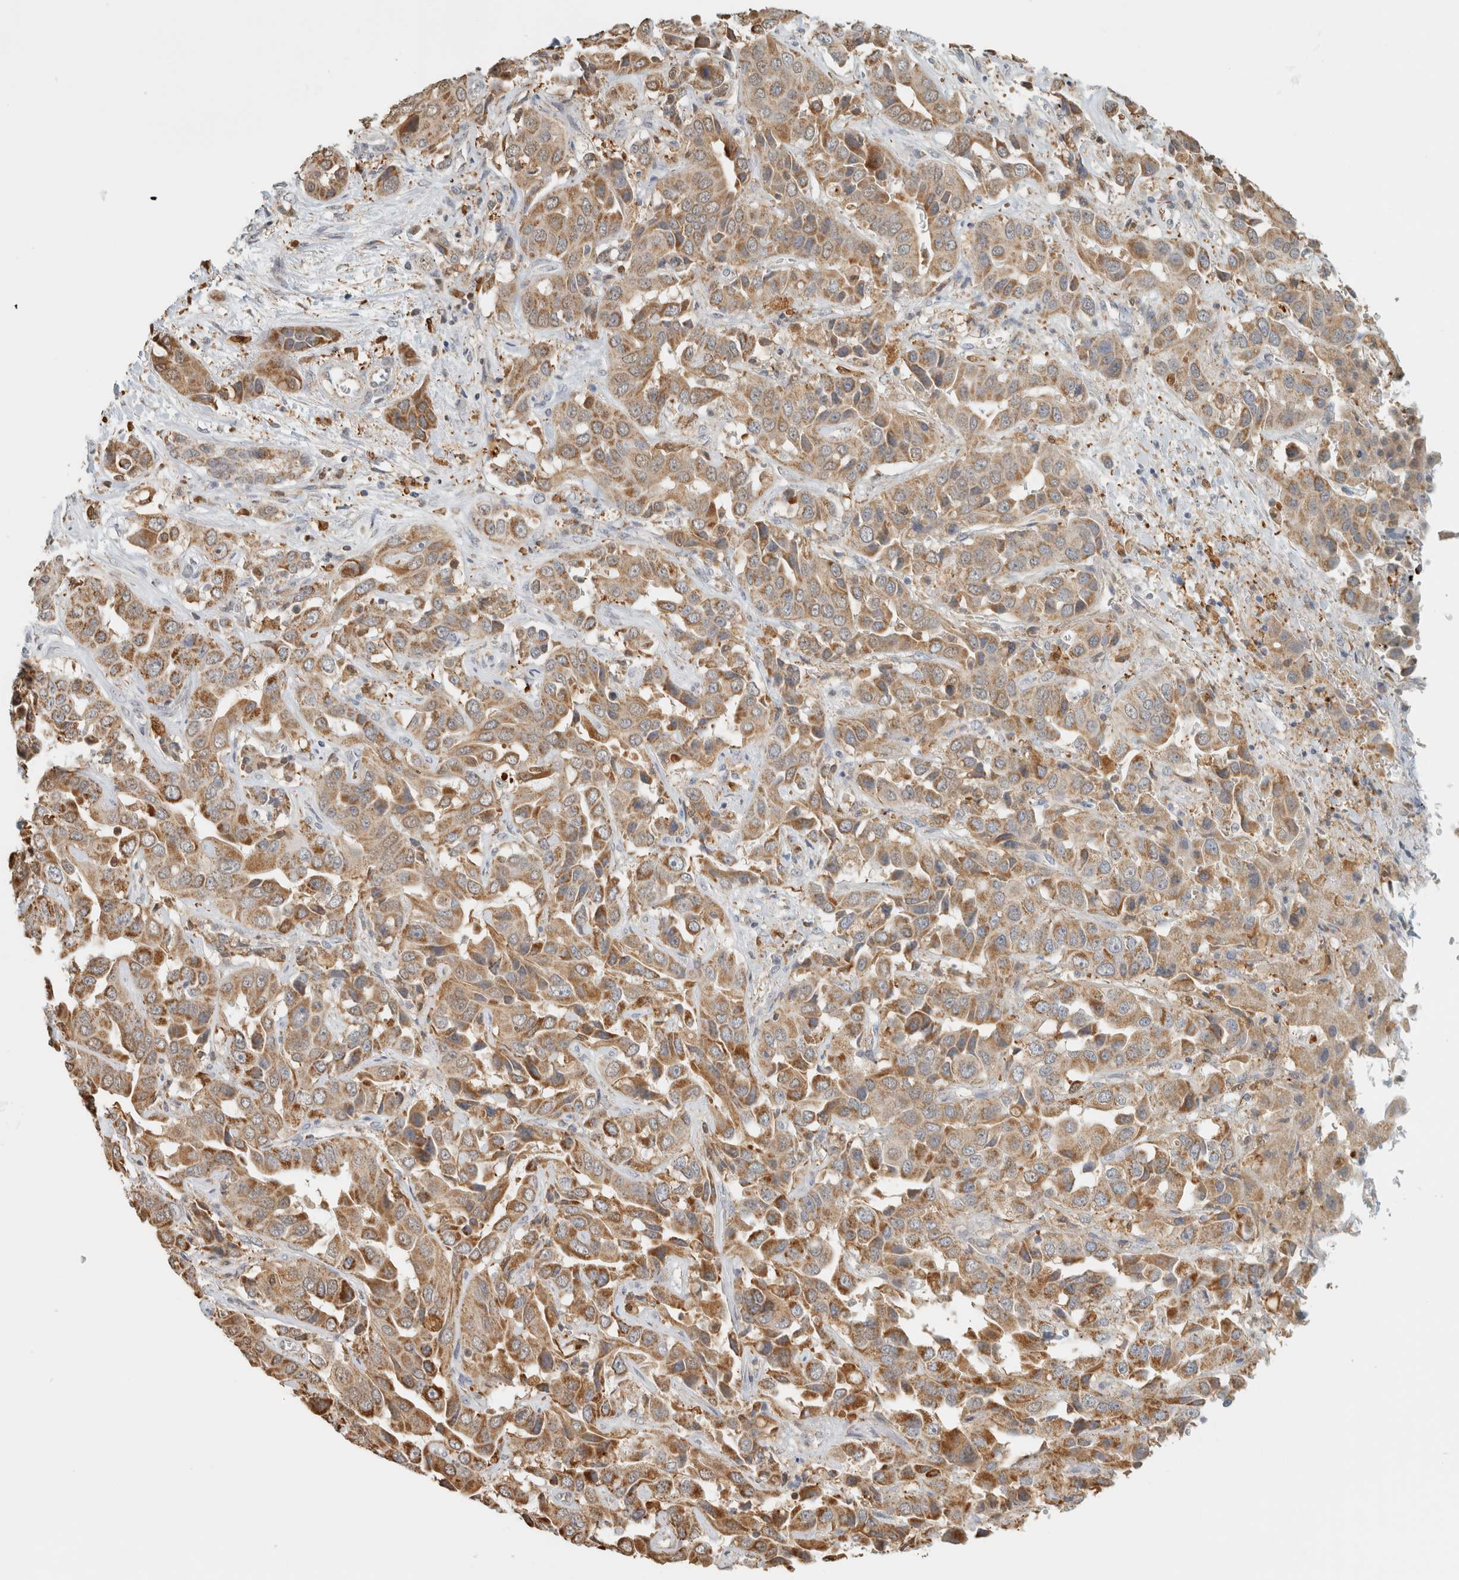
{"staining": {"intensity": "moderate", "quantity": ">75%", "location": "cytoplasmic/membranous"}, "tissue": "liver cancer", "cell_type": "Tumor cells", "image_type": "cancer", "snomed": [{"axis": "morphology", "description": "Cholangiocarcinoma"}, {"axis": "topography", "description": "Liver"}], "caption": "Brown immunohistochemical staining in human liver cancer exhibits moderate cytoplasmic/membranous staining in about >75% of tumor cells.", "gene": "CAPG", "patient": {"sex": "female", "age": 52}}